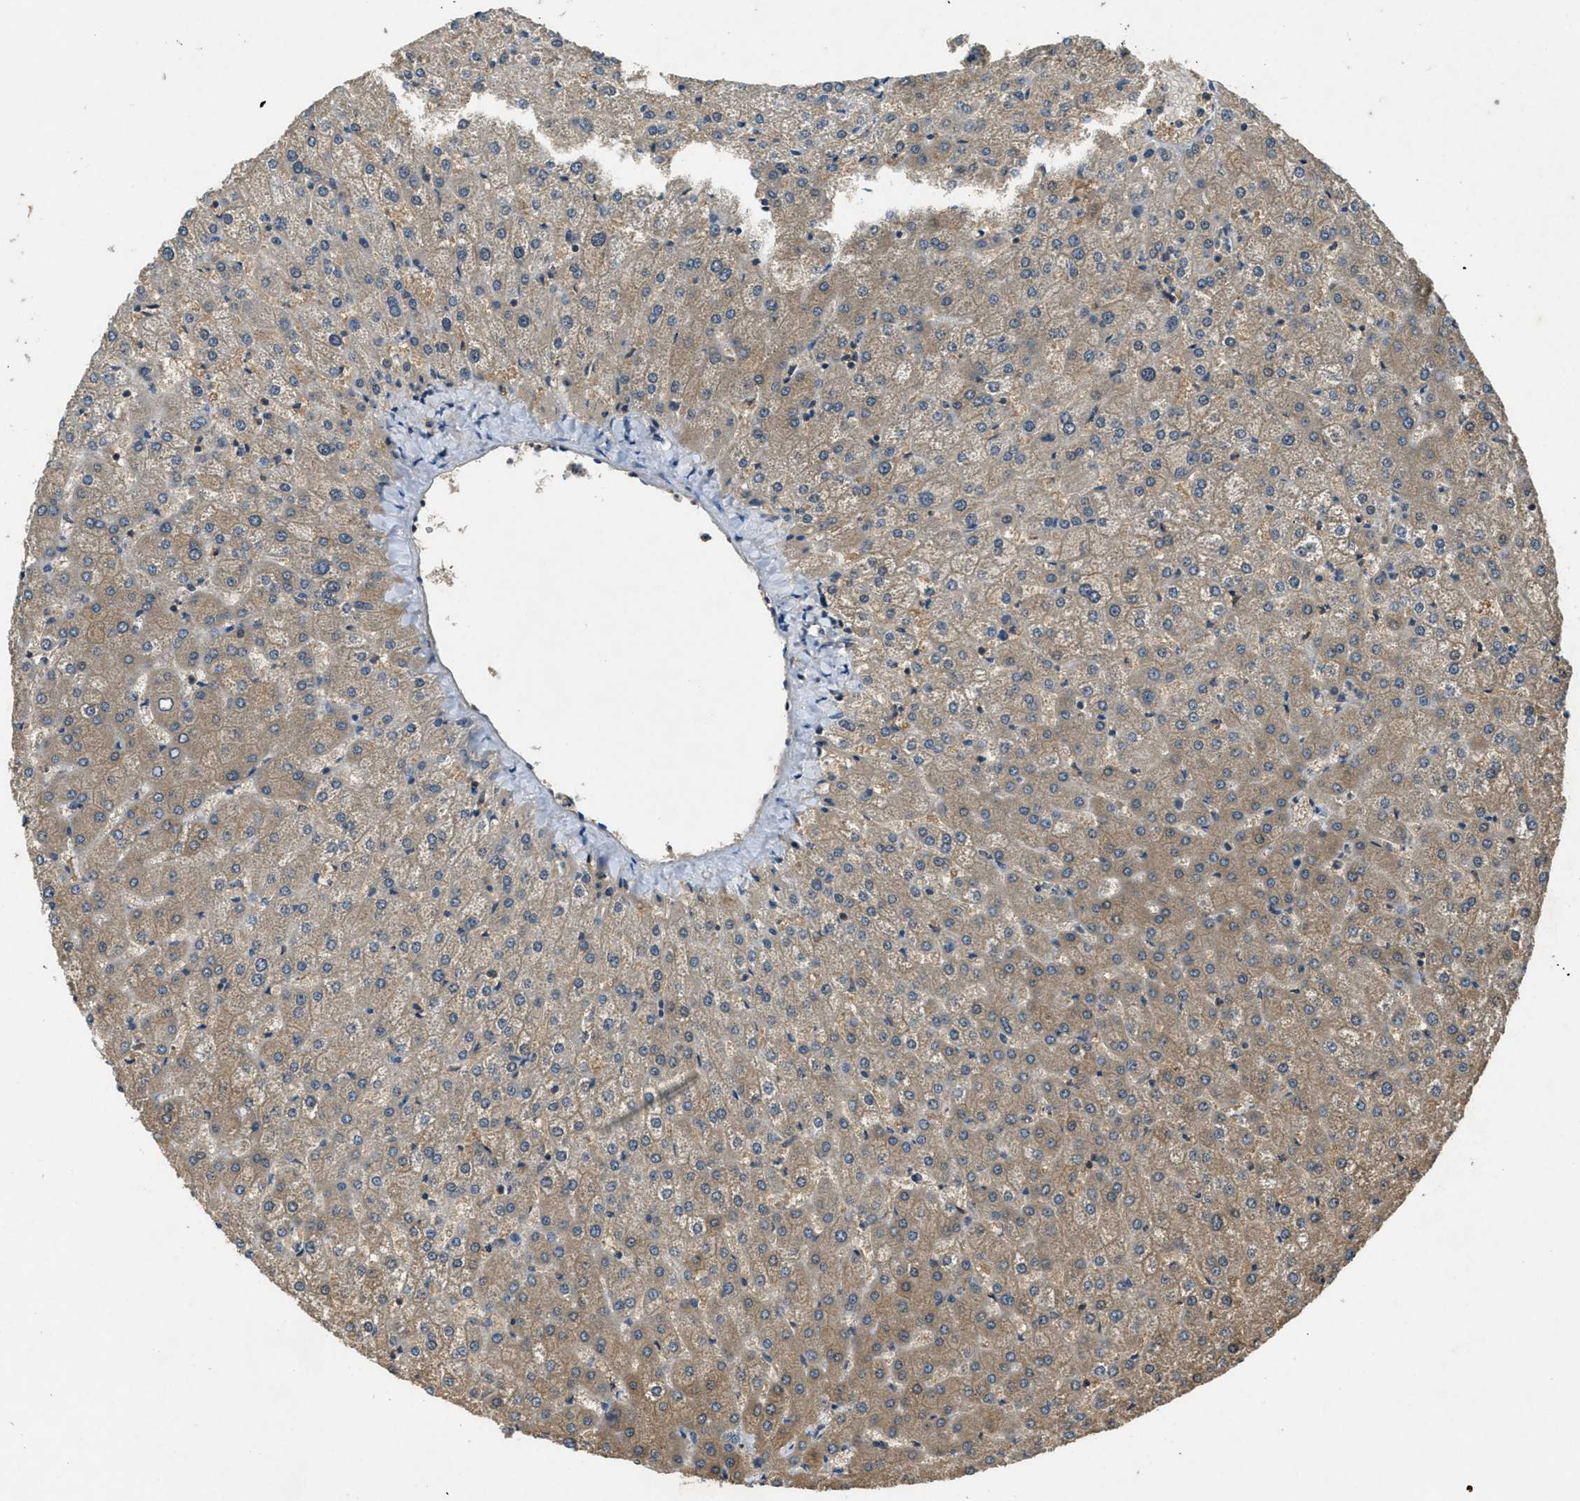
{"staining": {"intensity": "weak", "quantity": ">75%", "location": "cytoplasmic/membranous"}, "tissue": "liver", "cell_type": "Cholangiocytes", "image_type": "normal", "snomed": [{"axis": "morphology", "description": "Normal tissue, NOS"}, {"axis": "topography", "description": "Liver"}], "caption": "A brown stain highlights weak cytoplasmic/membranous expression of a protein in cholangiocytes of normal human liver.", "gene": "DUSP6", "patient": {"sex": "female", "age": 32}}